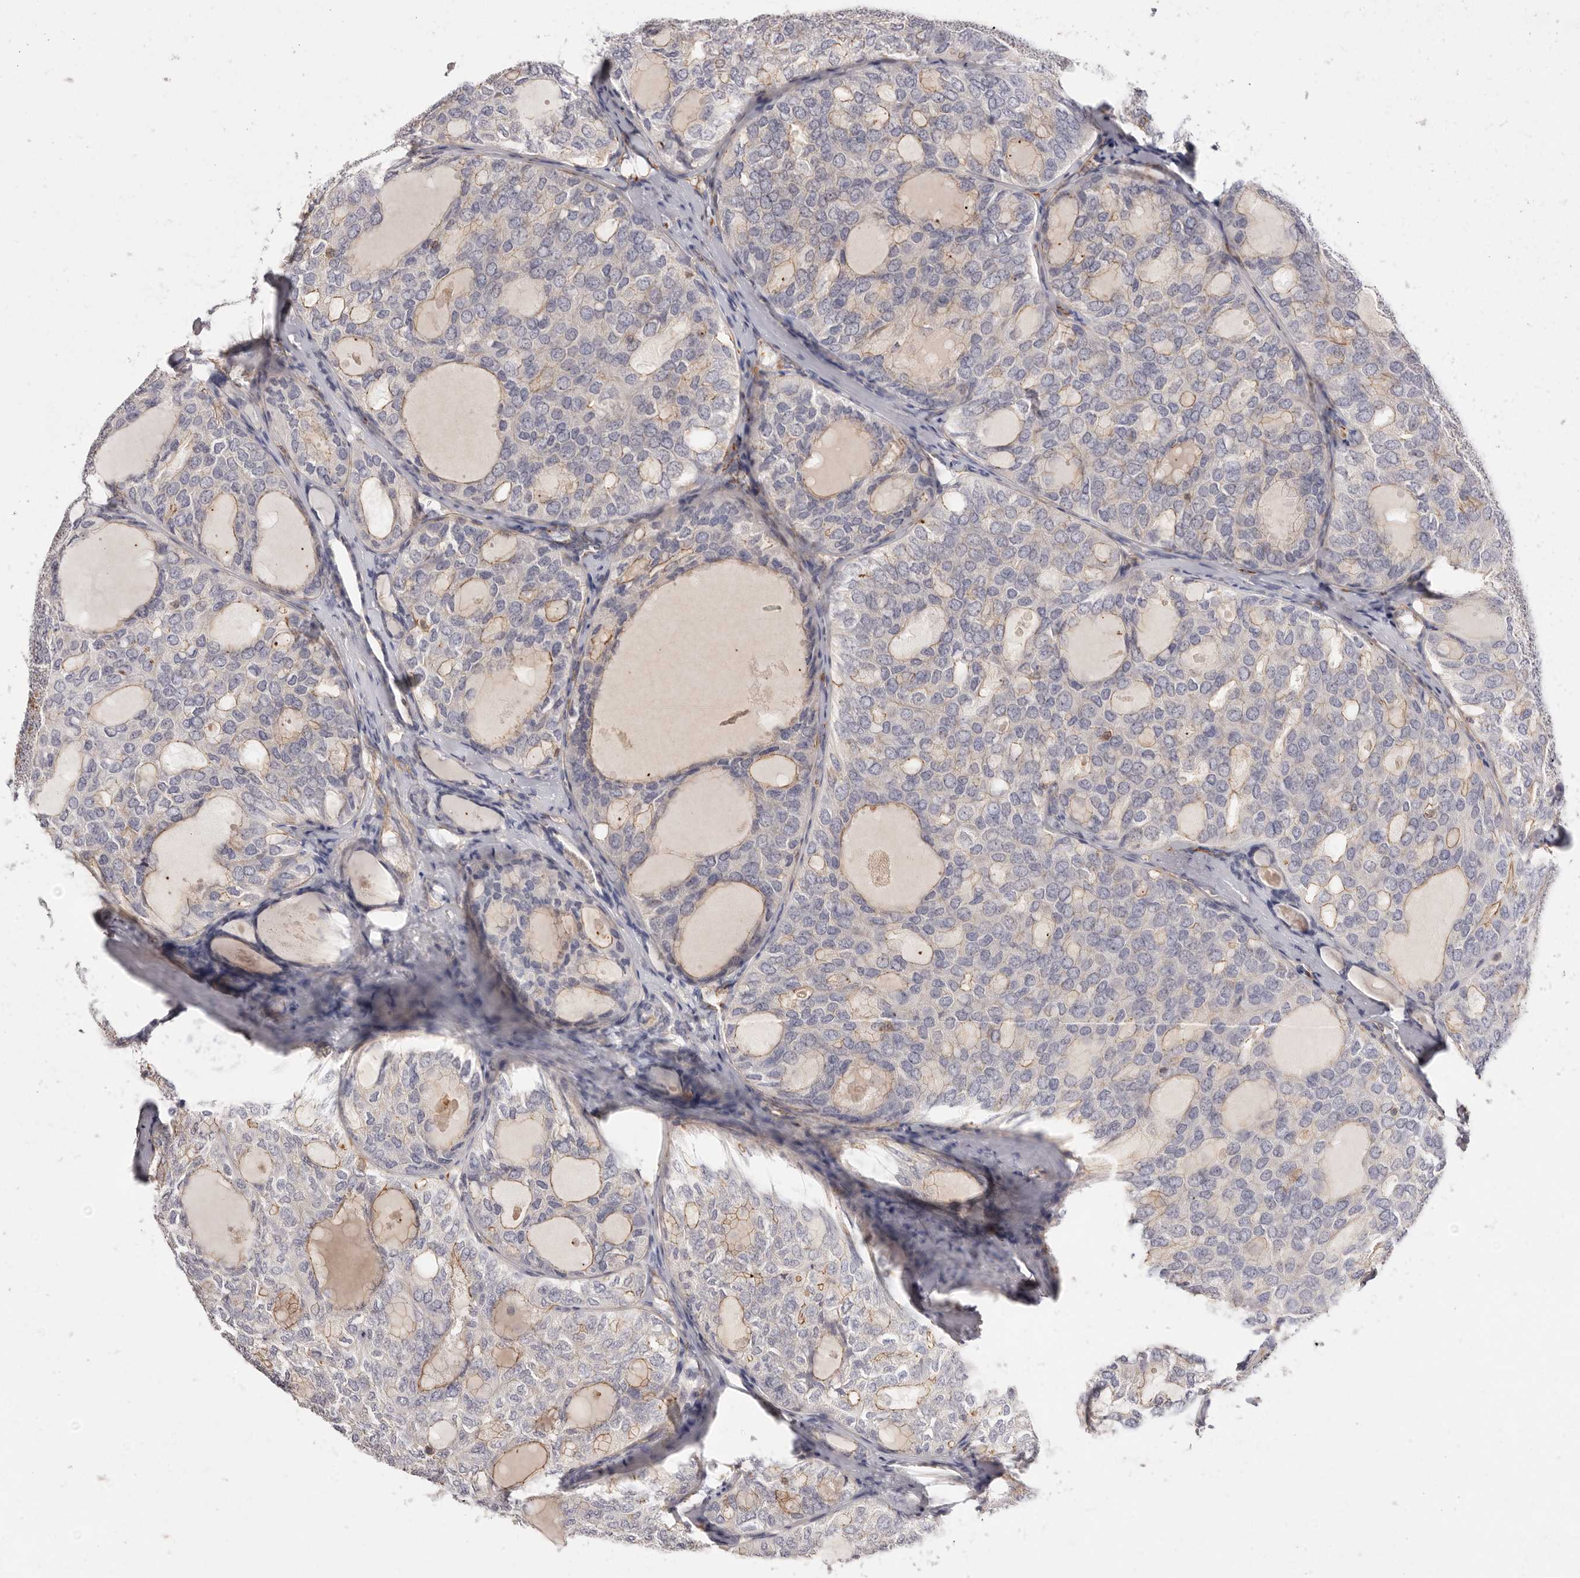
{"staining": {"intensity": "moderate", "quantity": "<25%", "location": "cytoplasmic/membranous"}, "tissue": "thyroid cancer", "cell_type": "Tumor cells", "image_type": "cancer", "snomed": [{"axis": "morphology", "description": "Follicular adenoma carcinoma, NOS"}, {"axis": "topography", "description": "Thyroid gland"}], "caption": "Immunohistochemical staining of human thyroid follicular adenoma carcinoma demonstrates low levels of moderate cytoplasmic/membranous protein expression in approximately <25% of tumor cells.", "gene": "SLC35B2", "patient": {"sex": "male", "age": 75}}